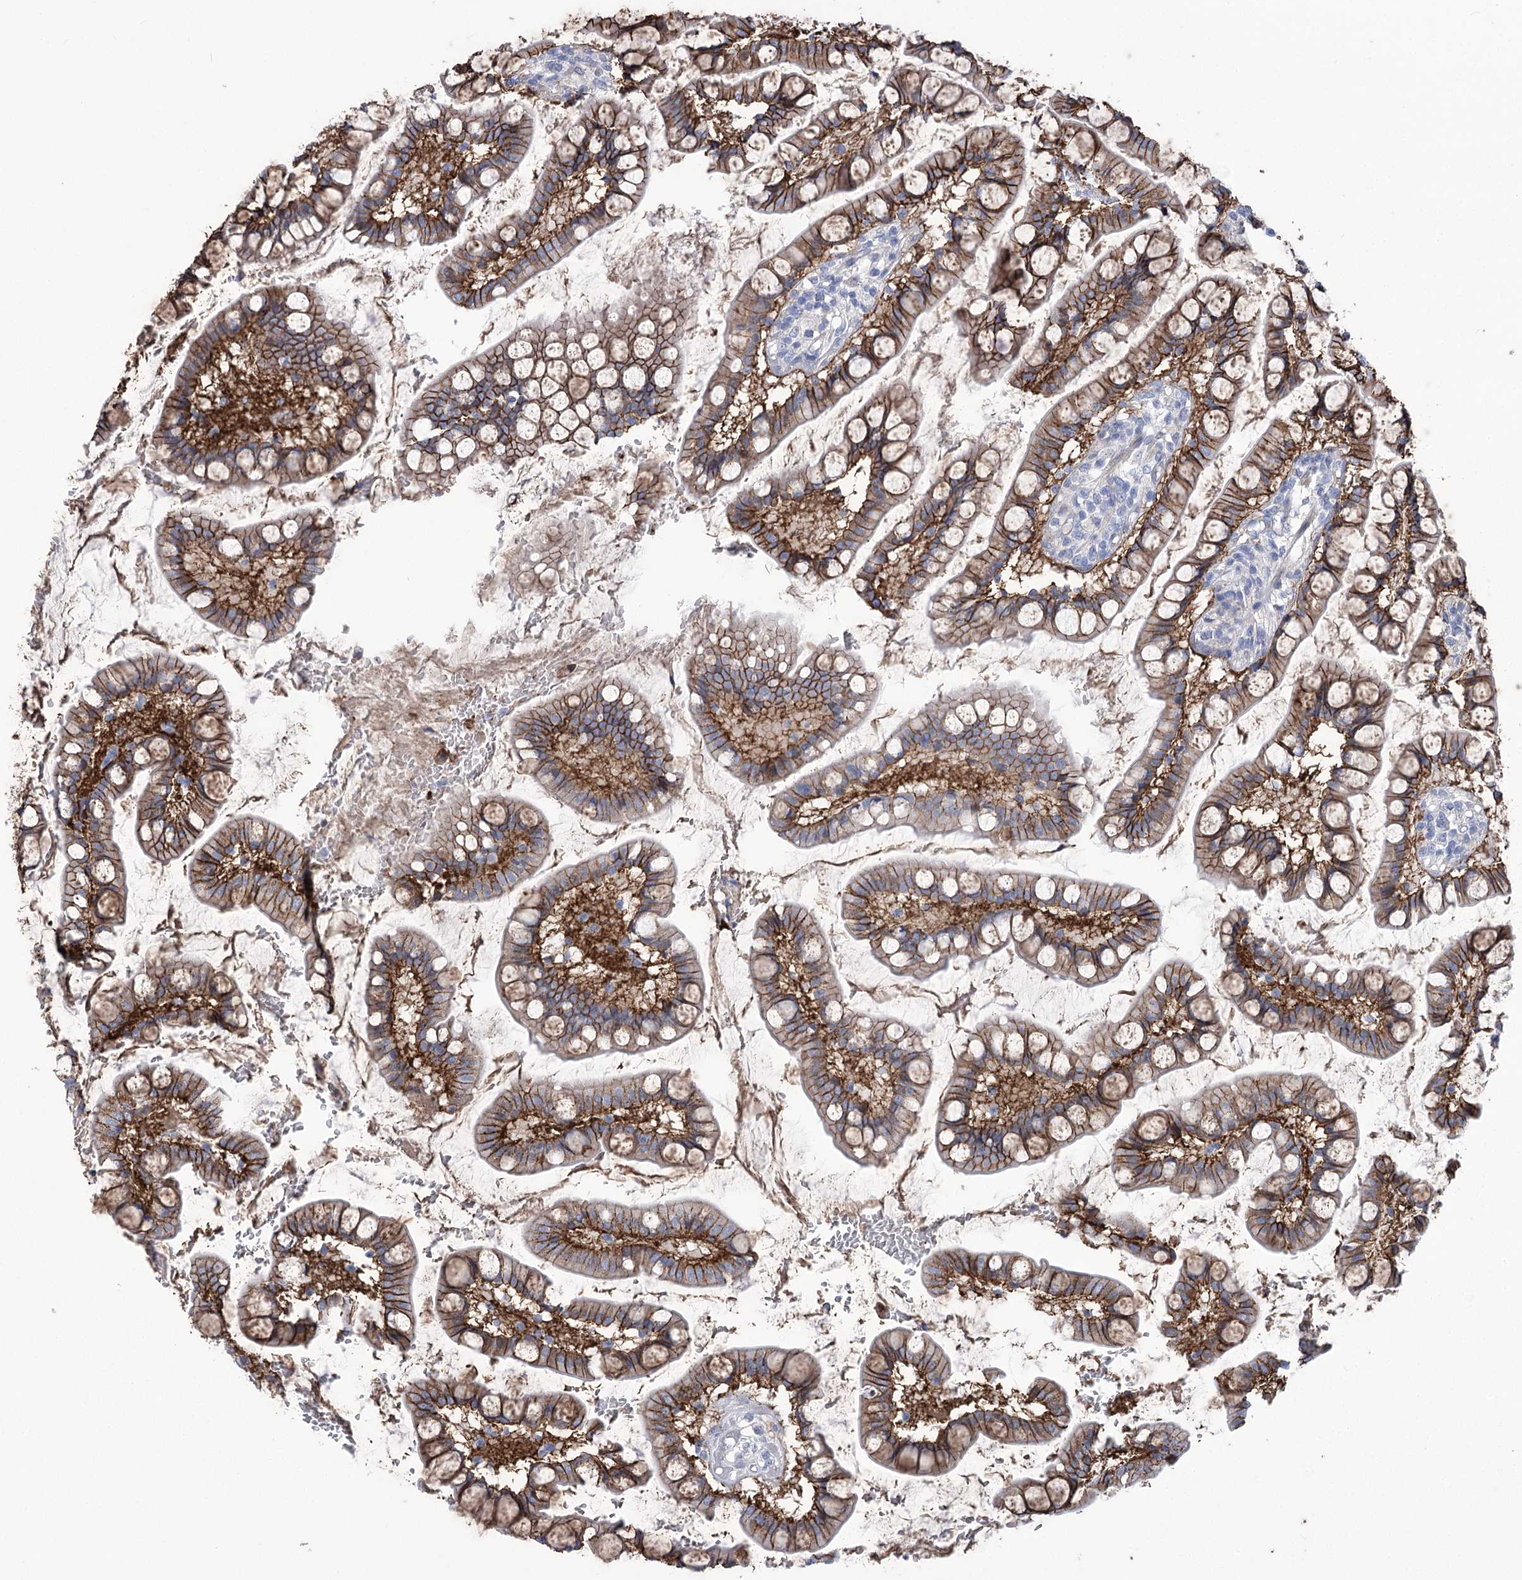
{"staining": {"intensity": "strong", "quantity": ">75%", "location": "cytoplasmic/membranous"}, "tissue": "small intestine", "cell_type": "Glandular cells", "image_type": "normal", "snomed": [{"axis": "morphology", "description": "Normal tissue, NOS"}, {"axis": "topography", "description": "Small intestine"}], "caption": "DAB immunohistochemical staining of unremarkable small intestine displays strong cytoplasmic/membranous protein staining in about >75% of glandular cells. Using DAB (brown) and hematoxylin (blue) stains, captured at high magnification using brightfield microscopy.", "gene": "CEP164", "patient": {"sex": "male", "age": 52}}